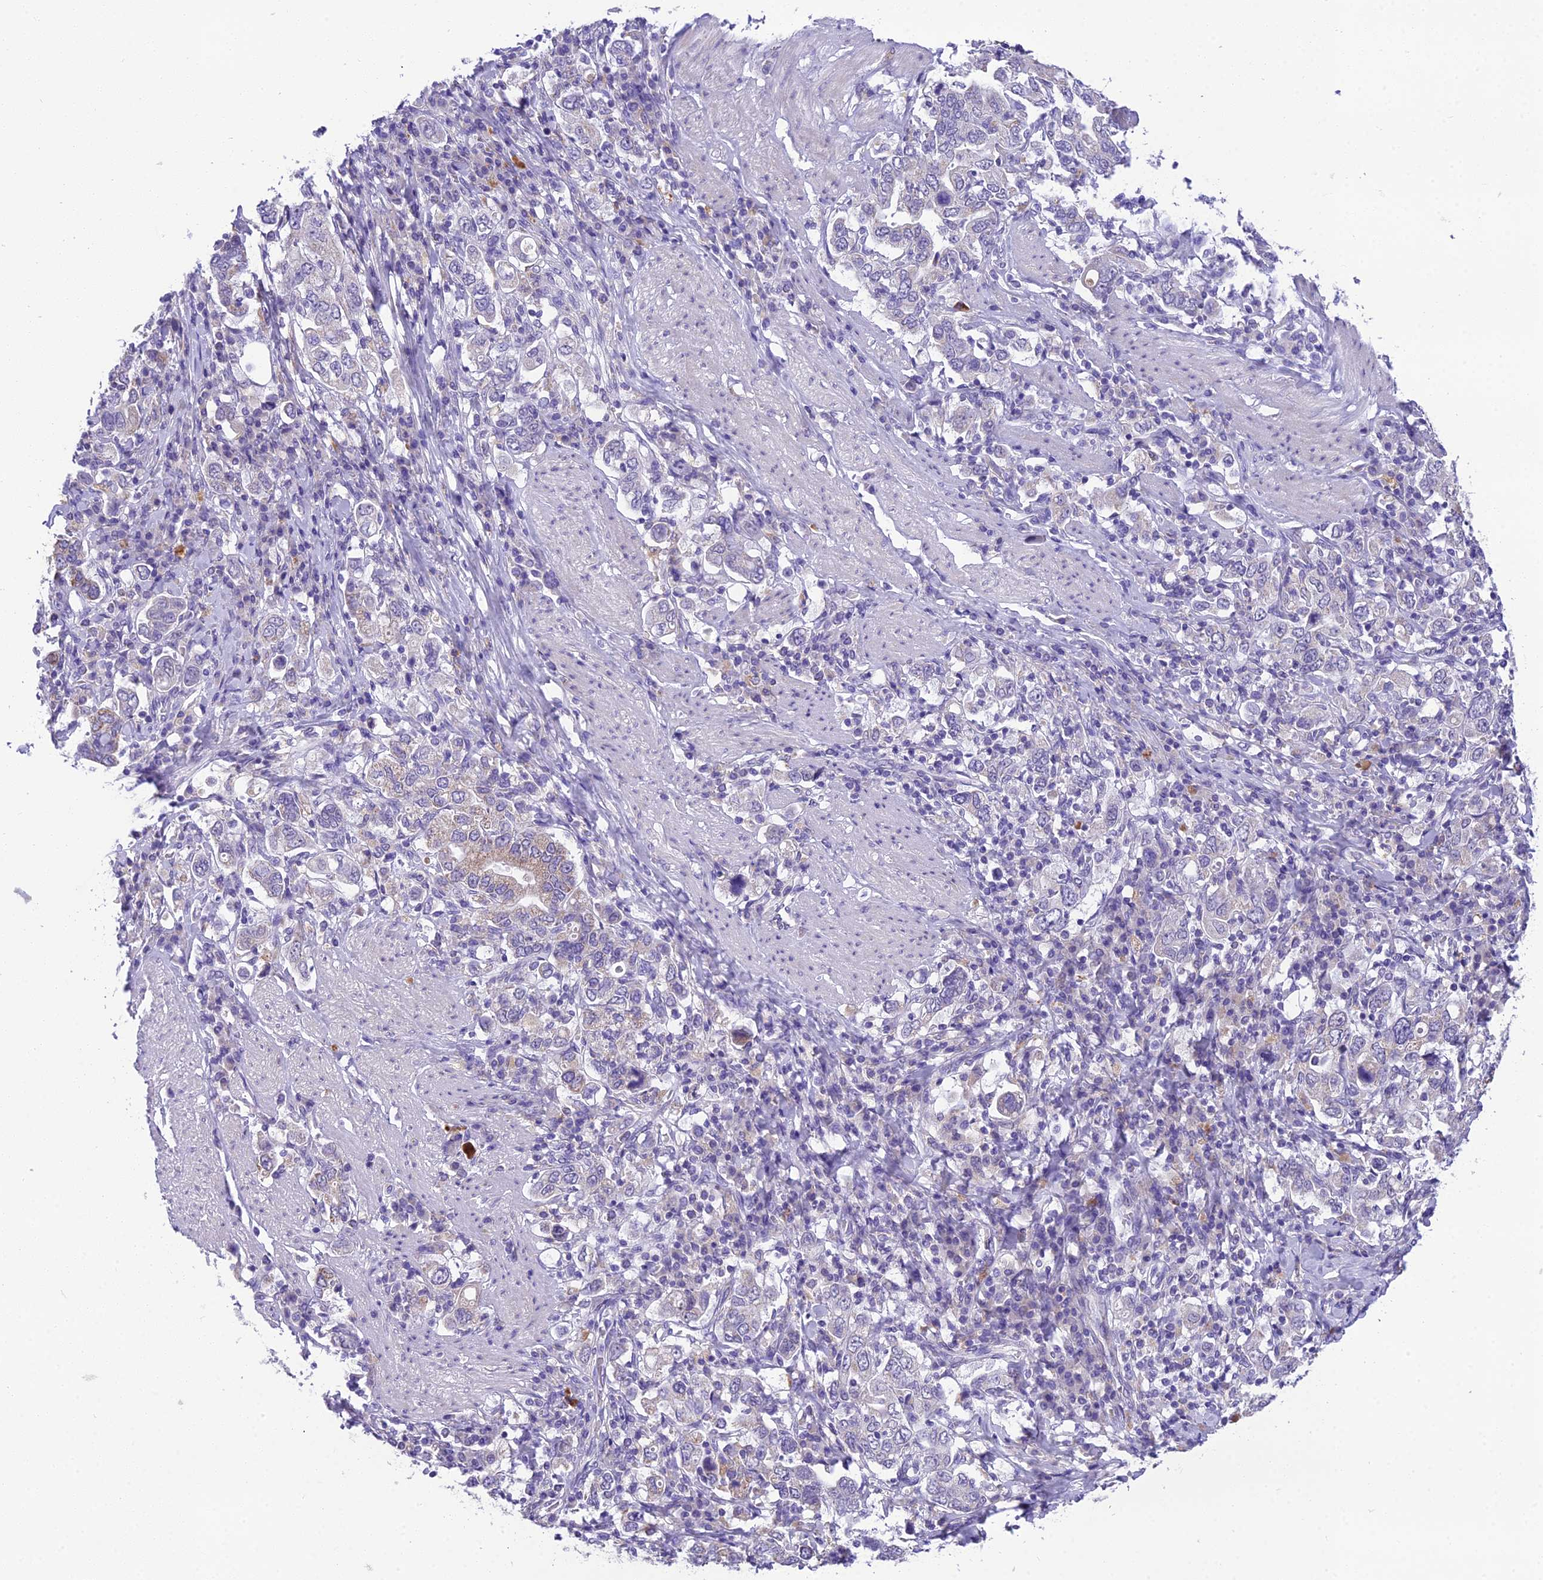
{"staining": {"intensity": "moderate", "quantity": "<25%", "location": "cytoplasmic/membranous"}, "tissue": "stomach cancer", "cell_type": "Tumor cells", "image_type": "cancer", "snomed": [{"axis": "morphology", "description": "Adenocarcinoma, NOS"}, {"axis": "topography", "description": "Stomach, upper"}], "caption": "Moderate cytoplasmic/membranous protein expression is identified in approximately <25% of tumor cells in adenocarcinoma (stomach). The protein of interest is stained brown, and the nuclei are stained in blue (DAB (3,3'-diaminobenzidine) IHC with brightfield microscopy, high magnification).", "gene": "MIIP", "patient": {"sex": "male", "age": 62}}